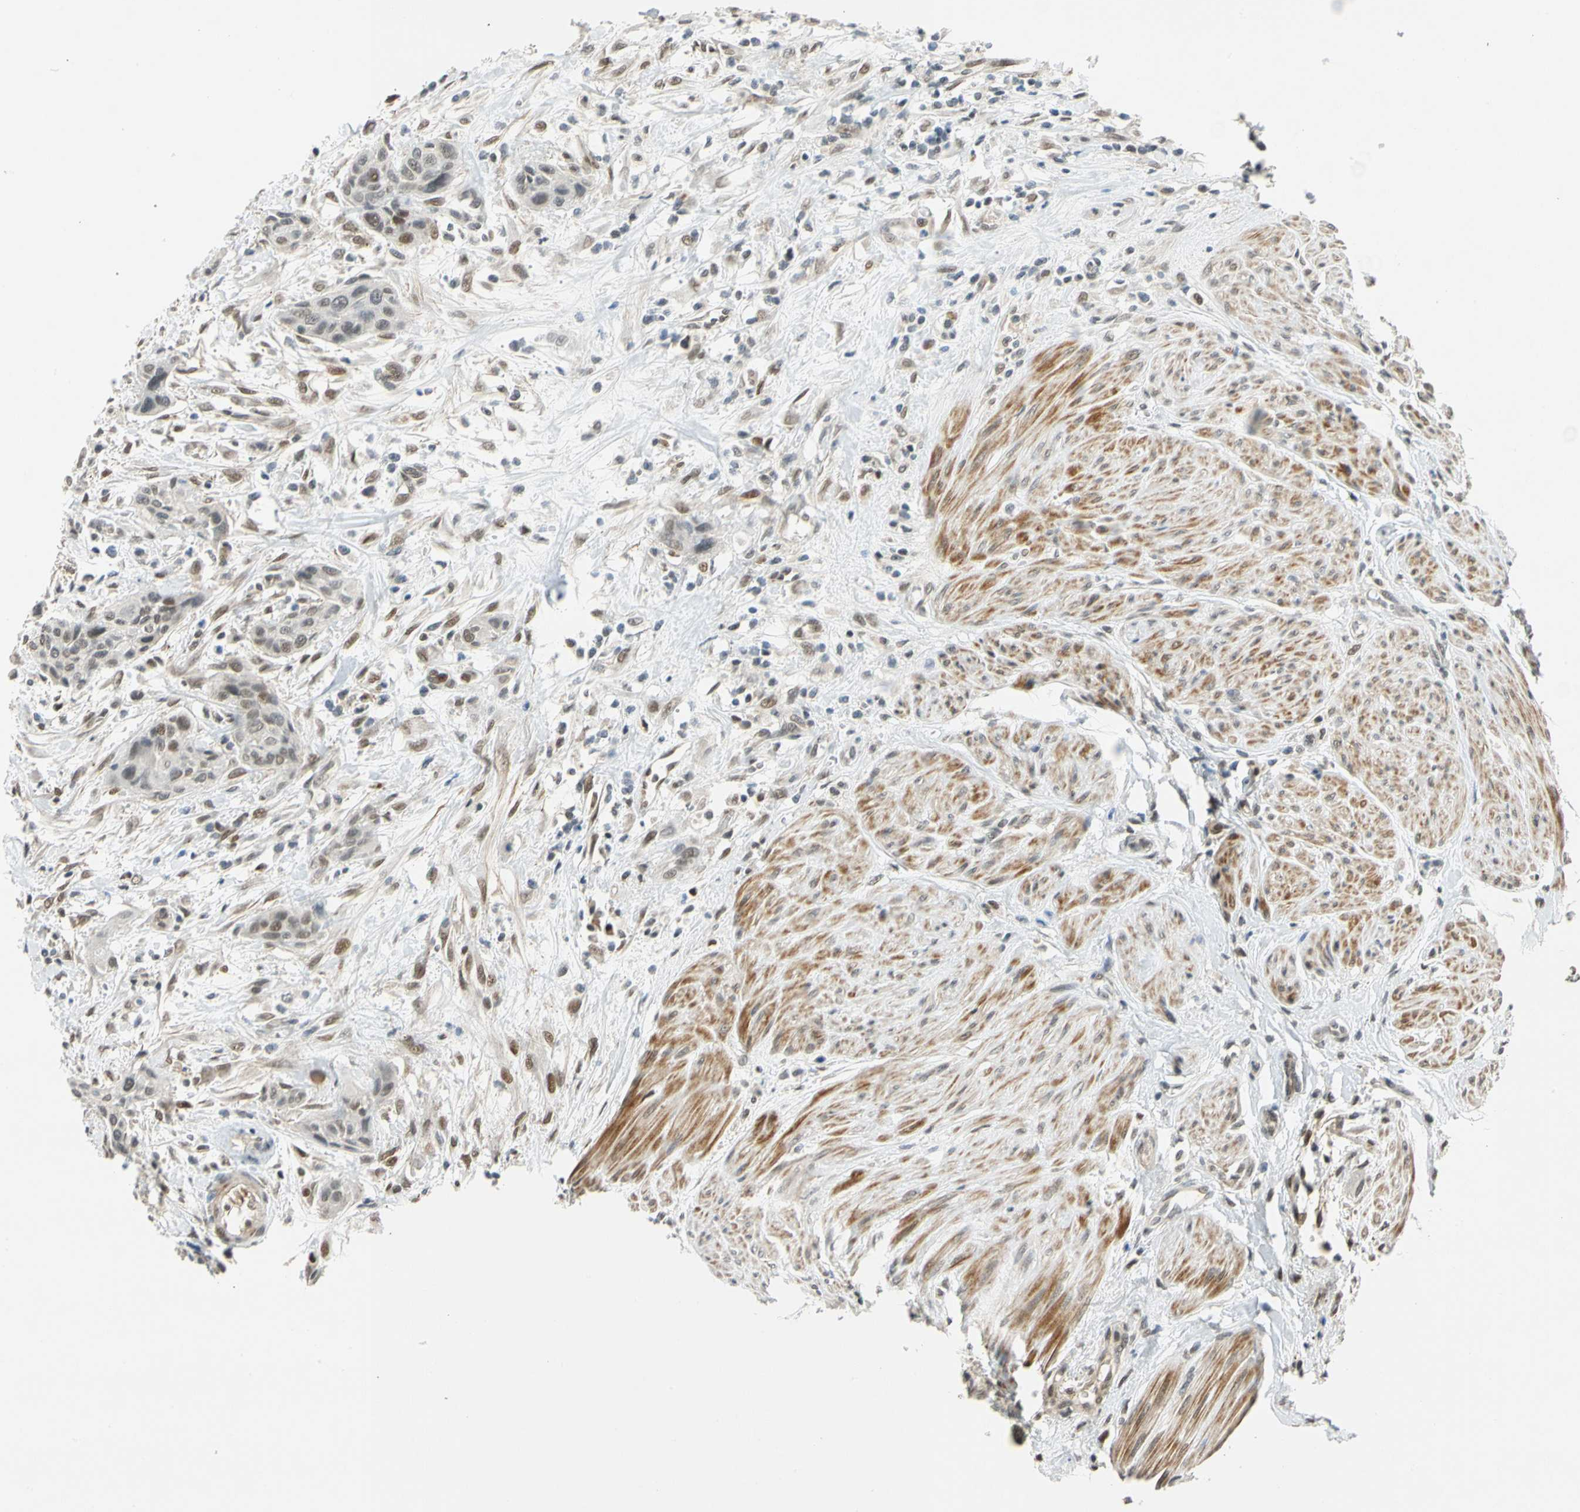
{"staining": {"intensity": "weak", "quantity": "25%-75%", "location": "nuclear"}, "tissue": "urothelial cancer", "cell_type": "Tumor cells", "image_type": "cancer", "snomed": [{"axis": "morphology", "description": "Urothelial carcinoma, High grade"}, {"axis": "topography", "description": "Urinary bladder"}], "caption": "This micrograph exhibits IHC staining of human urothelial carcinoma (high-grade), with low weak nuclear staining in about 25%-75% of tumor cells.", "gene": "POGZ", "patient": {"sex": "male", "age": 35}}